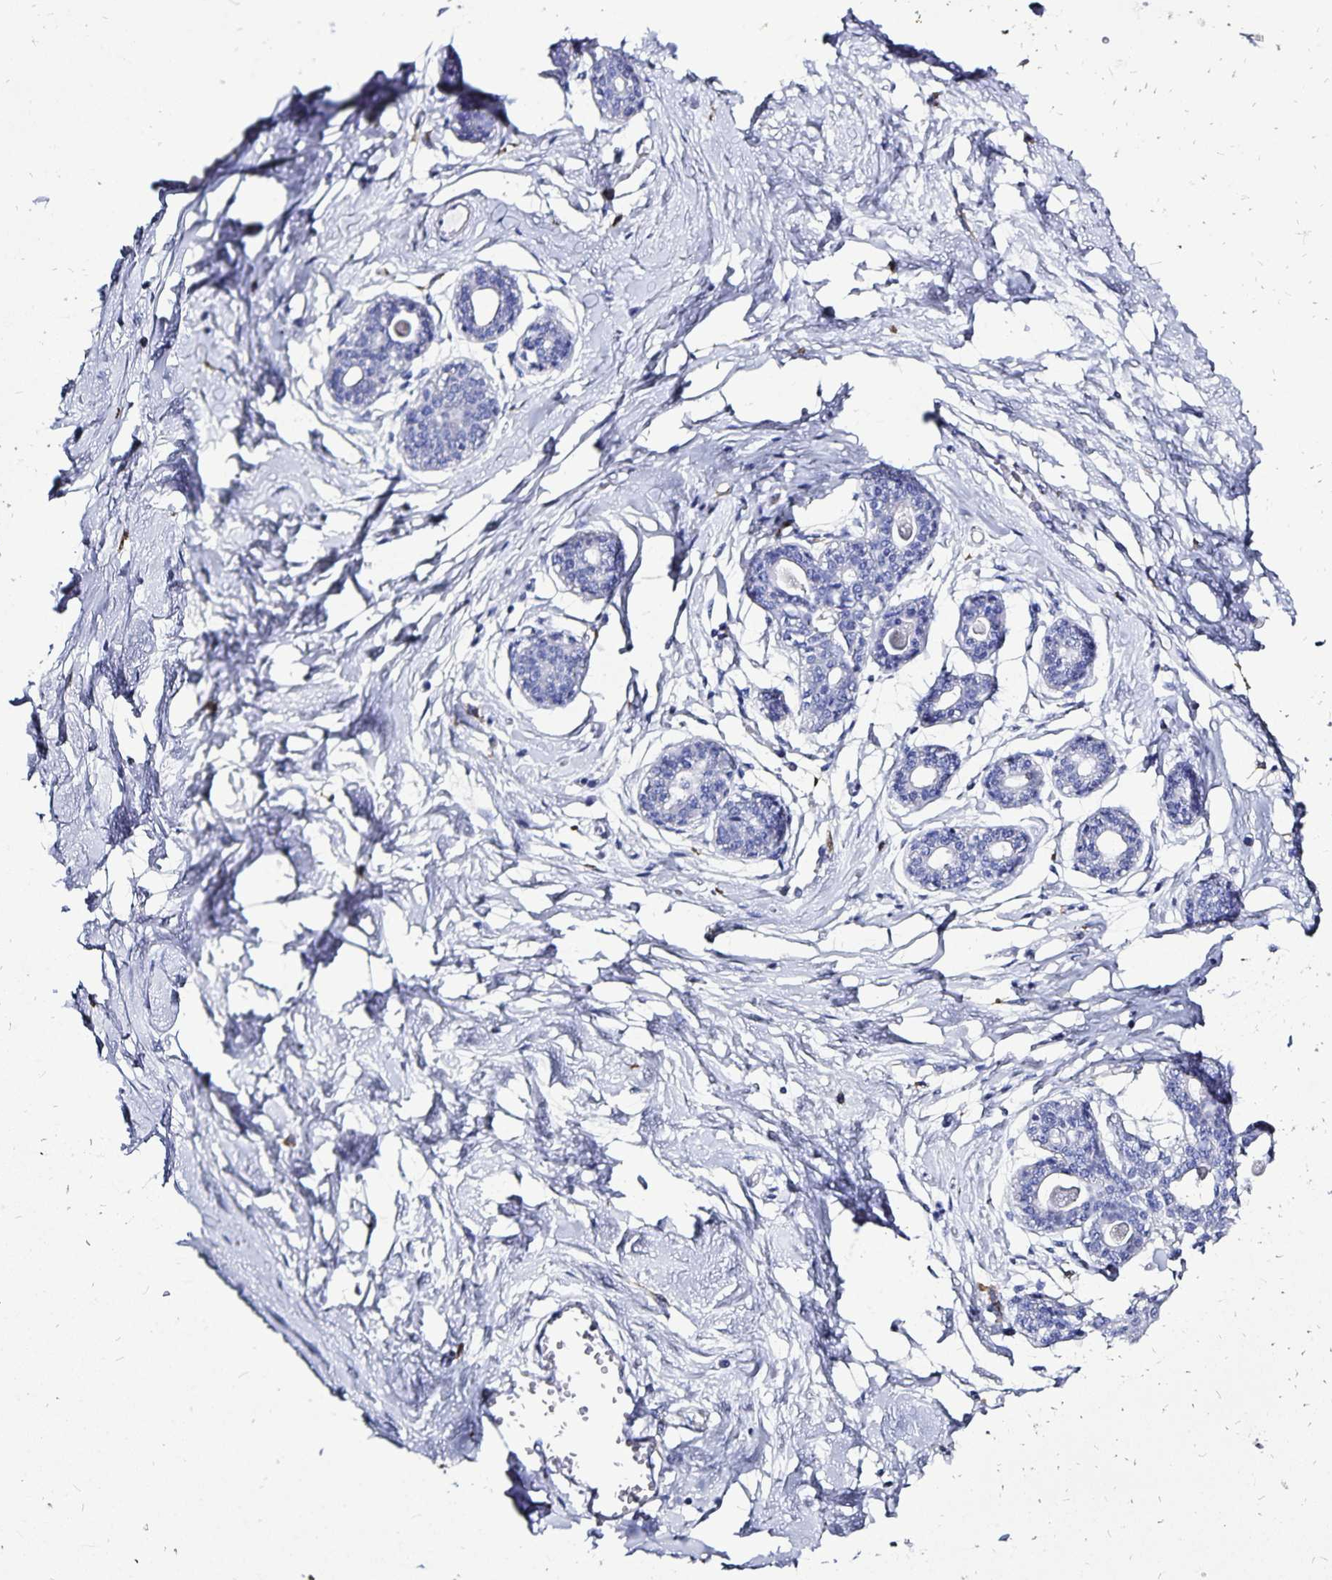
{"staining": {"intensity": "negative", "quantity": "none", "location": "none"}, "tissue": "breast", "cell_type": "Adipocytes", "image_type": "normal", "snomed": [{"axis": "morphology", "description": "Normal tissue, NOS"}, {"axis": "topography", "description": "Breast"}], "caption": "An image of human breast is negative for staining in adipocytes. (DAB IHC visualized using brightfield microscopy, high magnification).", "gene": "PLAC1", "patient": {"sex": "female", "age": 45}}